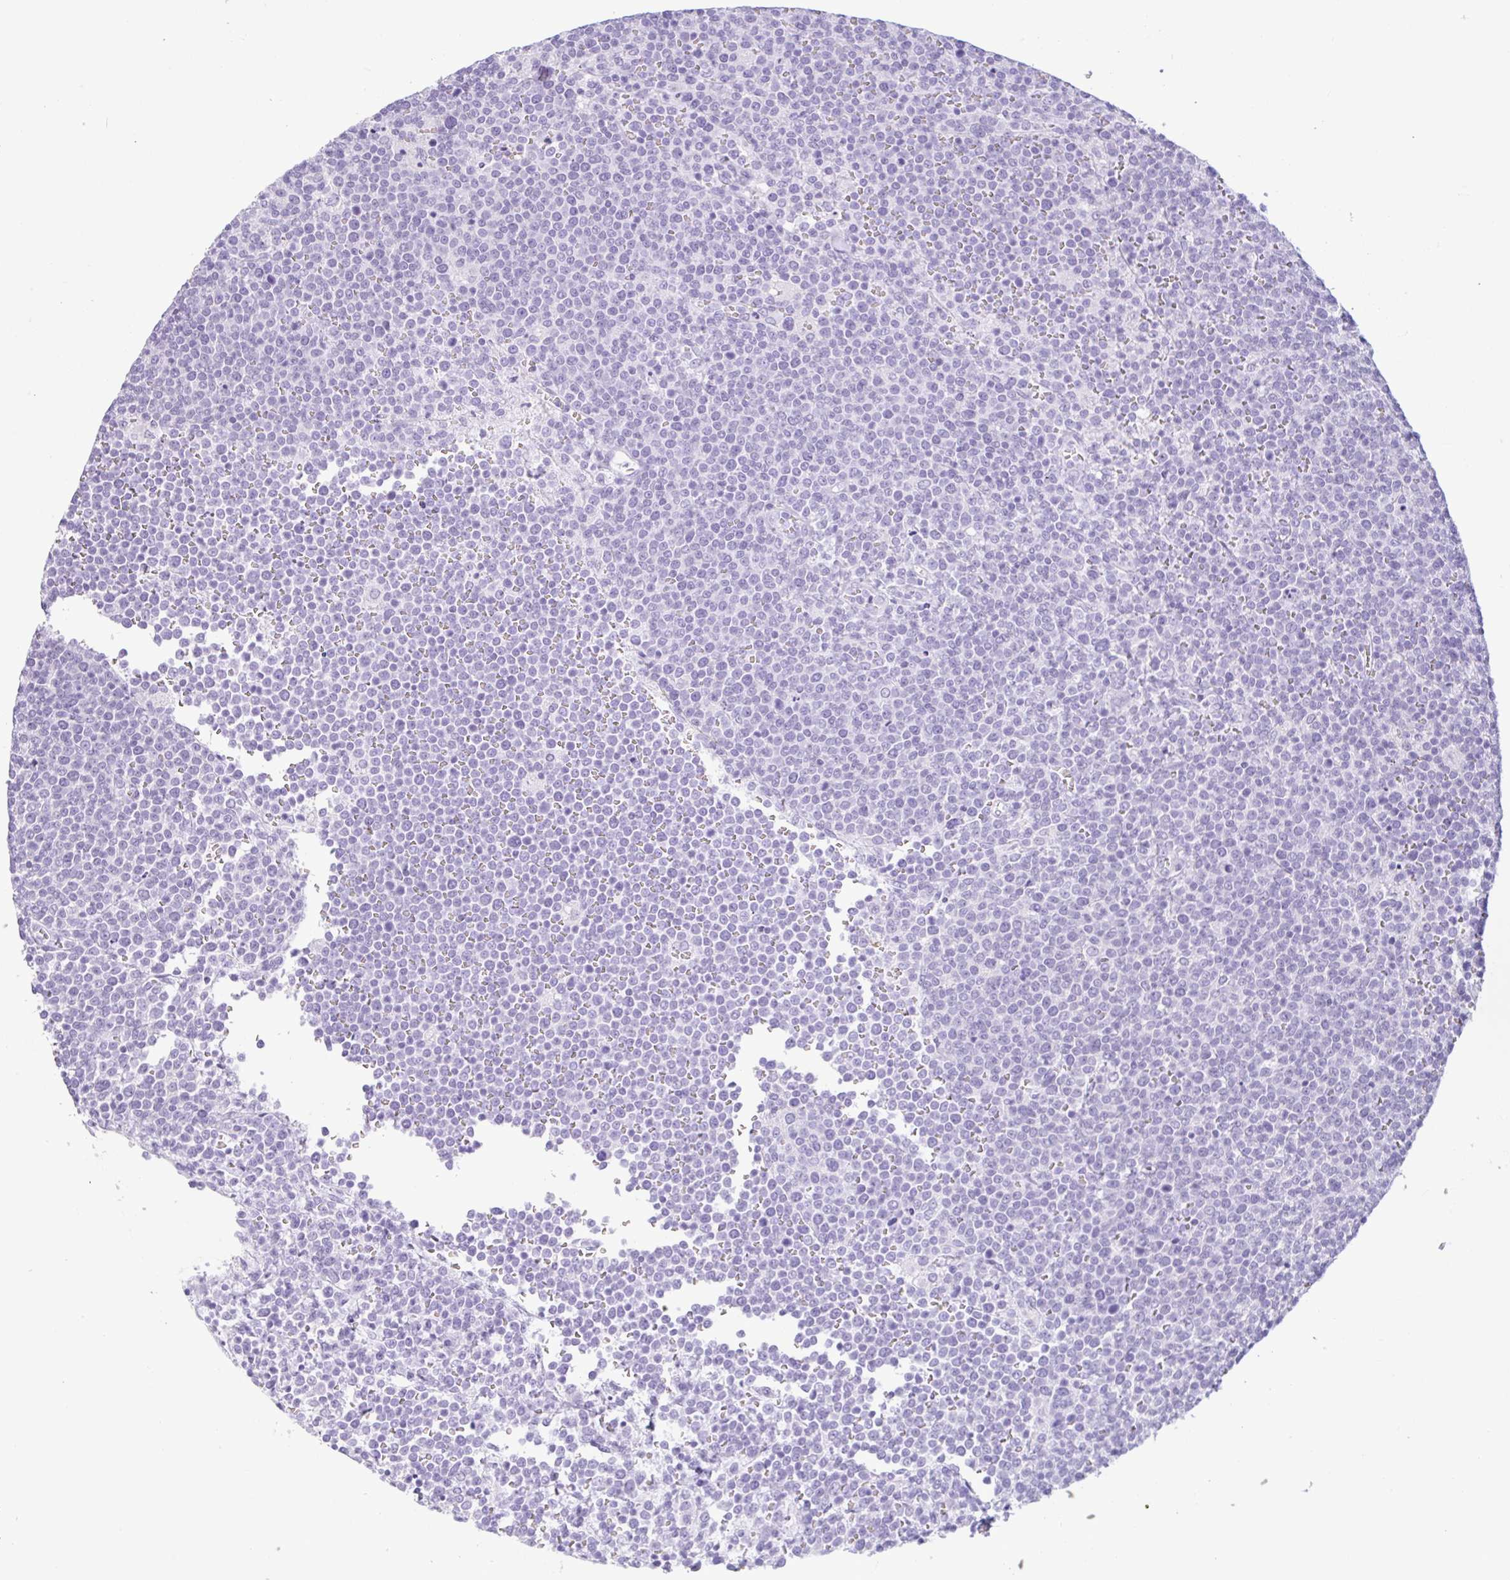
{"staining": {"intensity": "negative", "quantity": "none", "location": "none"}, "tissue": "lymphoma", "cell_type": "Tumor cells", "image_type": "cancer", "snomed": [{"axis": "morphology", "description": "Malignant lymphoma, non-Hodgkin's type, High grade"}, {"axis": "topography", "description": "Lymph node"}], "caption": "DAB (3,3'-diaminobenzidine) immunohistochemical staining of human high-grade malignant lymphoma, non-Hodgkin's type demonstrates no significant positivity in tumor cells.", "gene": "CTSE", "patient": {"sex": "male", "age": 61}}